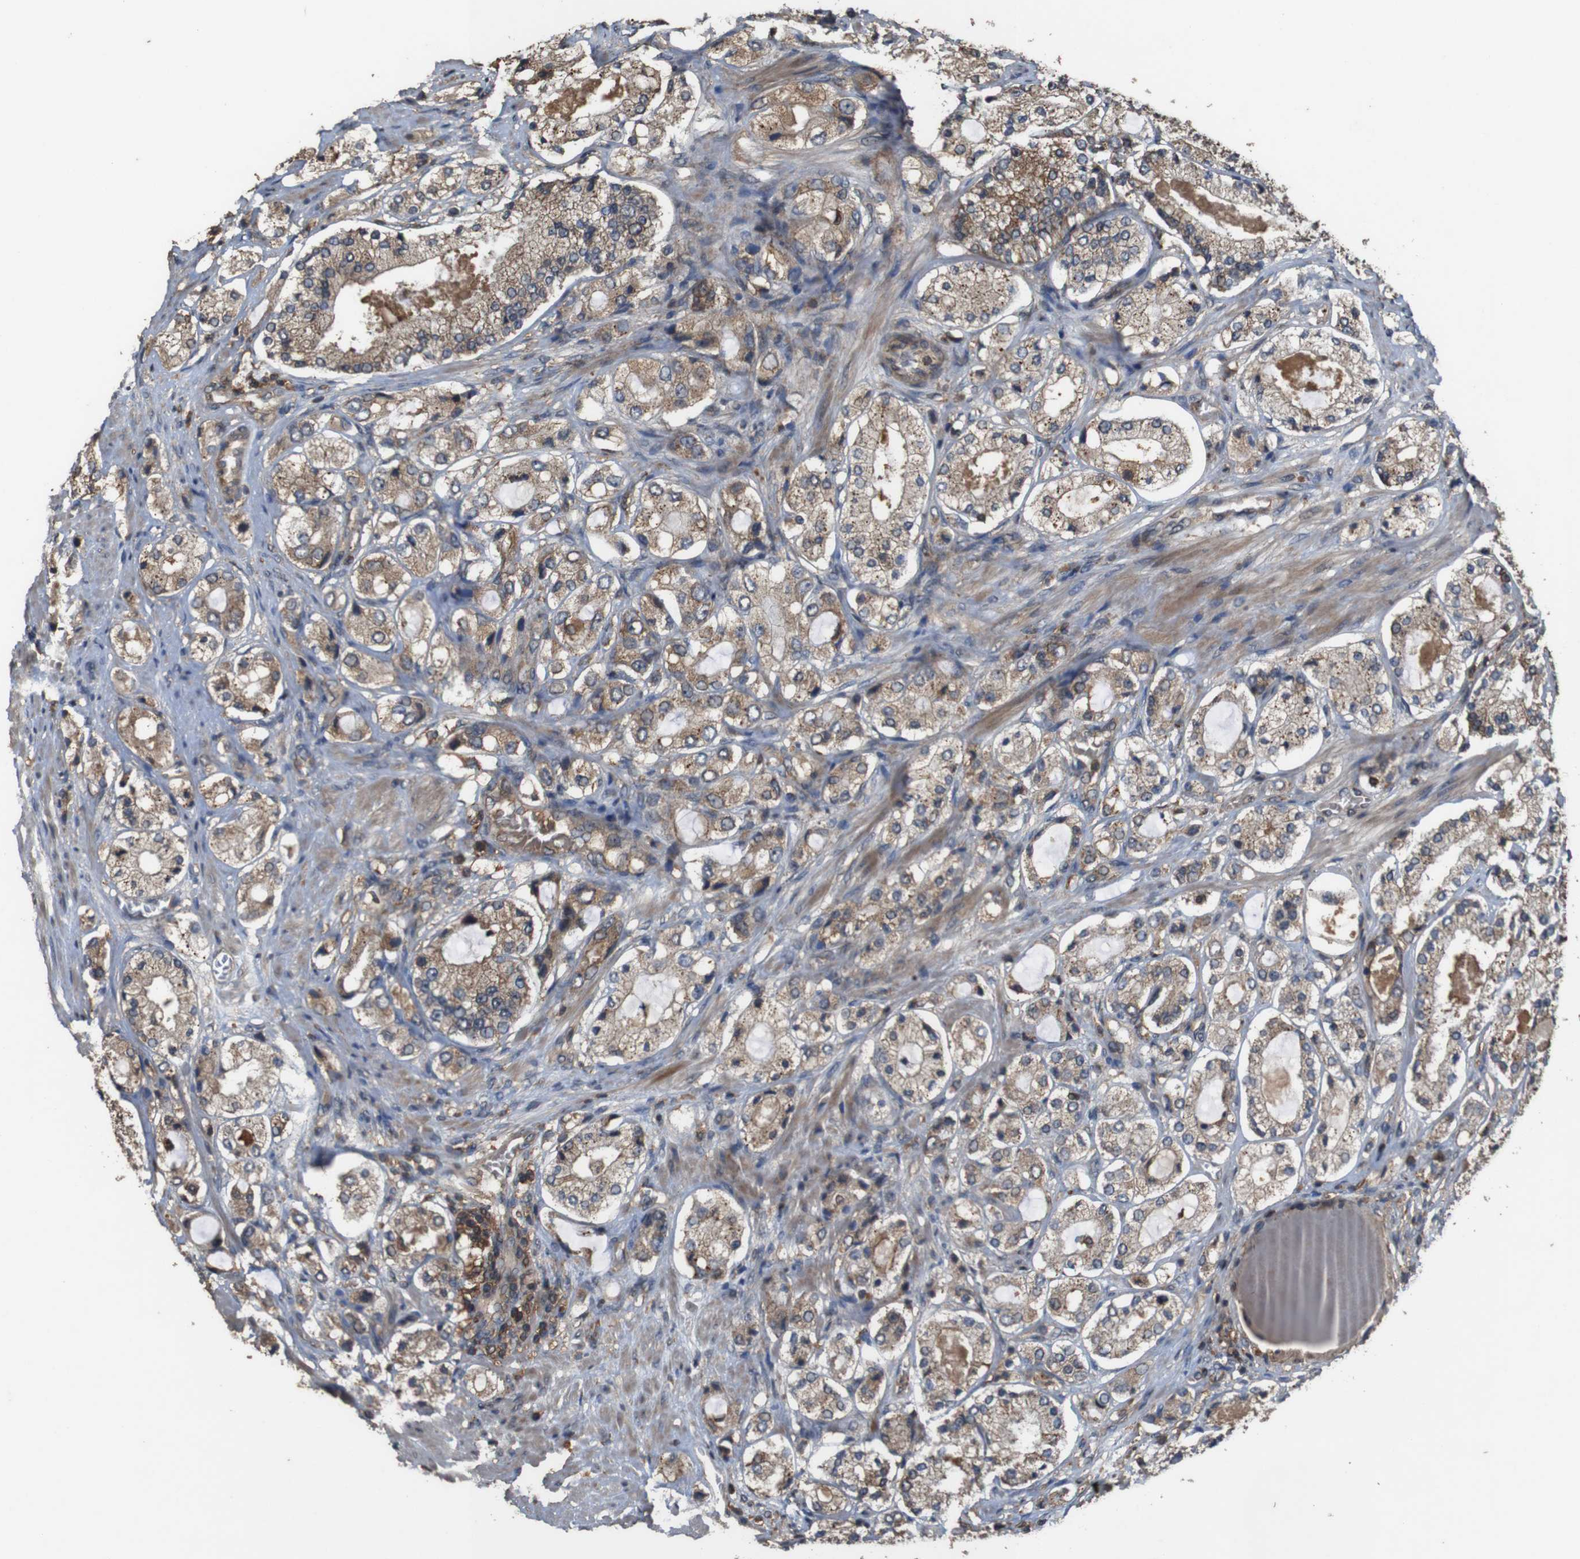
{"staining": {"intensity": "moderate", "quantity": ">75%", "location": "cytoplasmic/membranous"}, "tissue": "prostate cancer", "cell_type": "Tumor cells", "image_type": "cancer", "snomed": [{"axis": "morphology", "description": "Adenocarcinoma, High grade"}, {"axis": "topography", "description": "Prostate"}], "caption": "Tumor cells reveal medium levels of moderate cytoplasmic/membranous expression in approximately >75% of cells in human prostate cancer (adenocarcinoma (high-grade)).", "gene": "BAG4", "patient": {"sex": "male", "age": 65}}